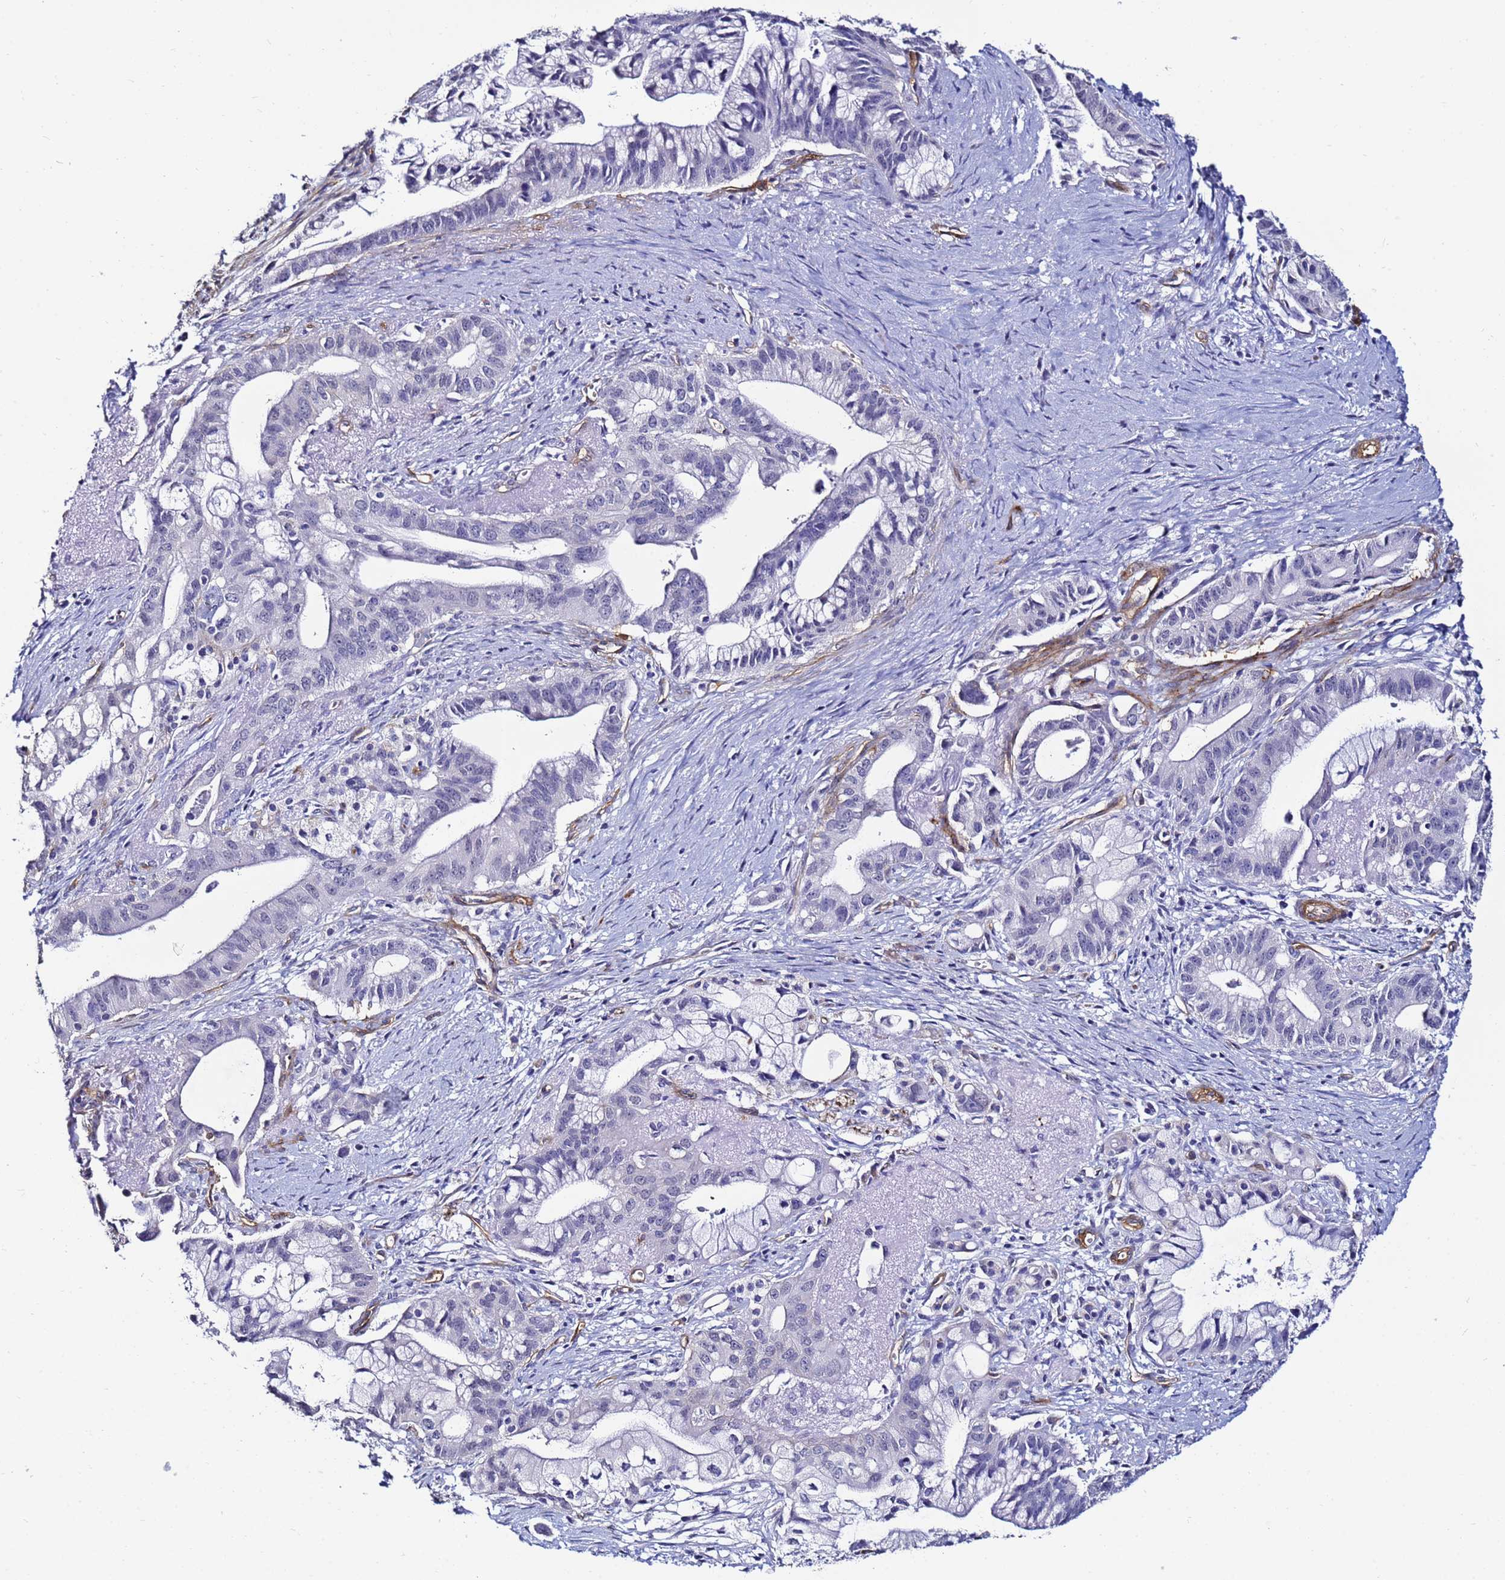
{"staining": {"intensity": "negative", "quantity": "none", "location": "none"}, "tissue": "pancreatic cancer", "cell_type": "Tumor cells", "image_type": "cancer", "snomed": [{"axis": "morphology", "description": "Adenocarcinoma, NOS"}, {"axis": "topography", "description": "Pancreas"}], "caption": "This image is of pancreatic cancer stained with IHC to label a protein in brown with the nuclei are counter-stained blue. There is no expression in tumor cells.", "gene": "DEFB104A", "patient": {"sex": "male", "age": 68}}